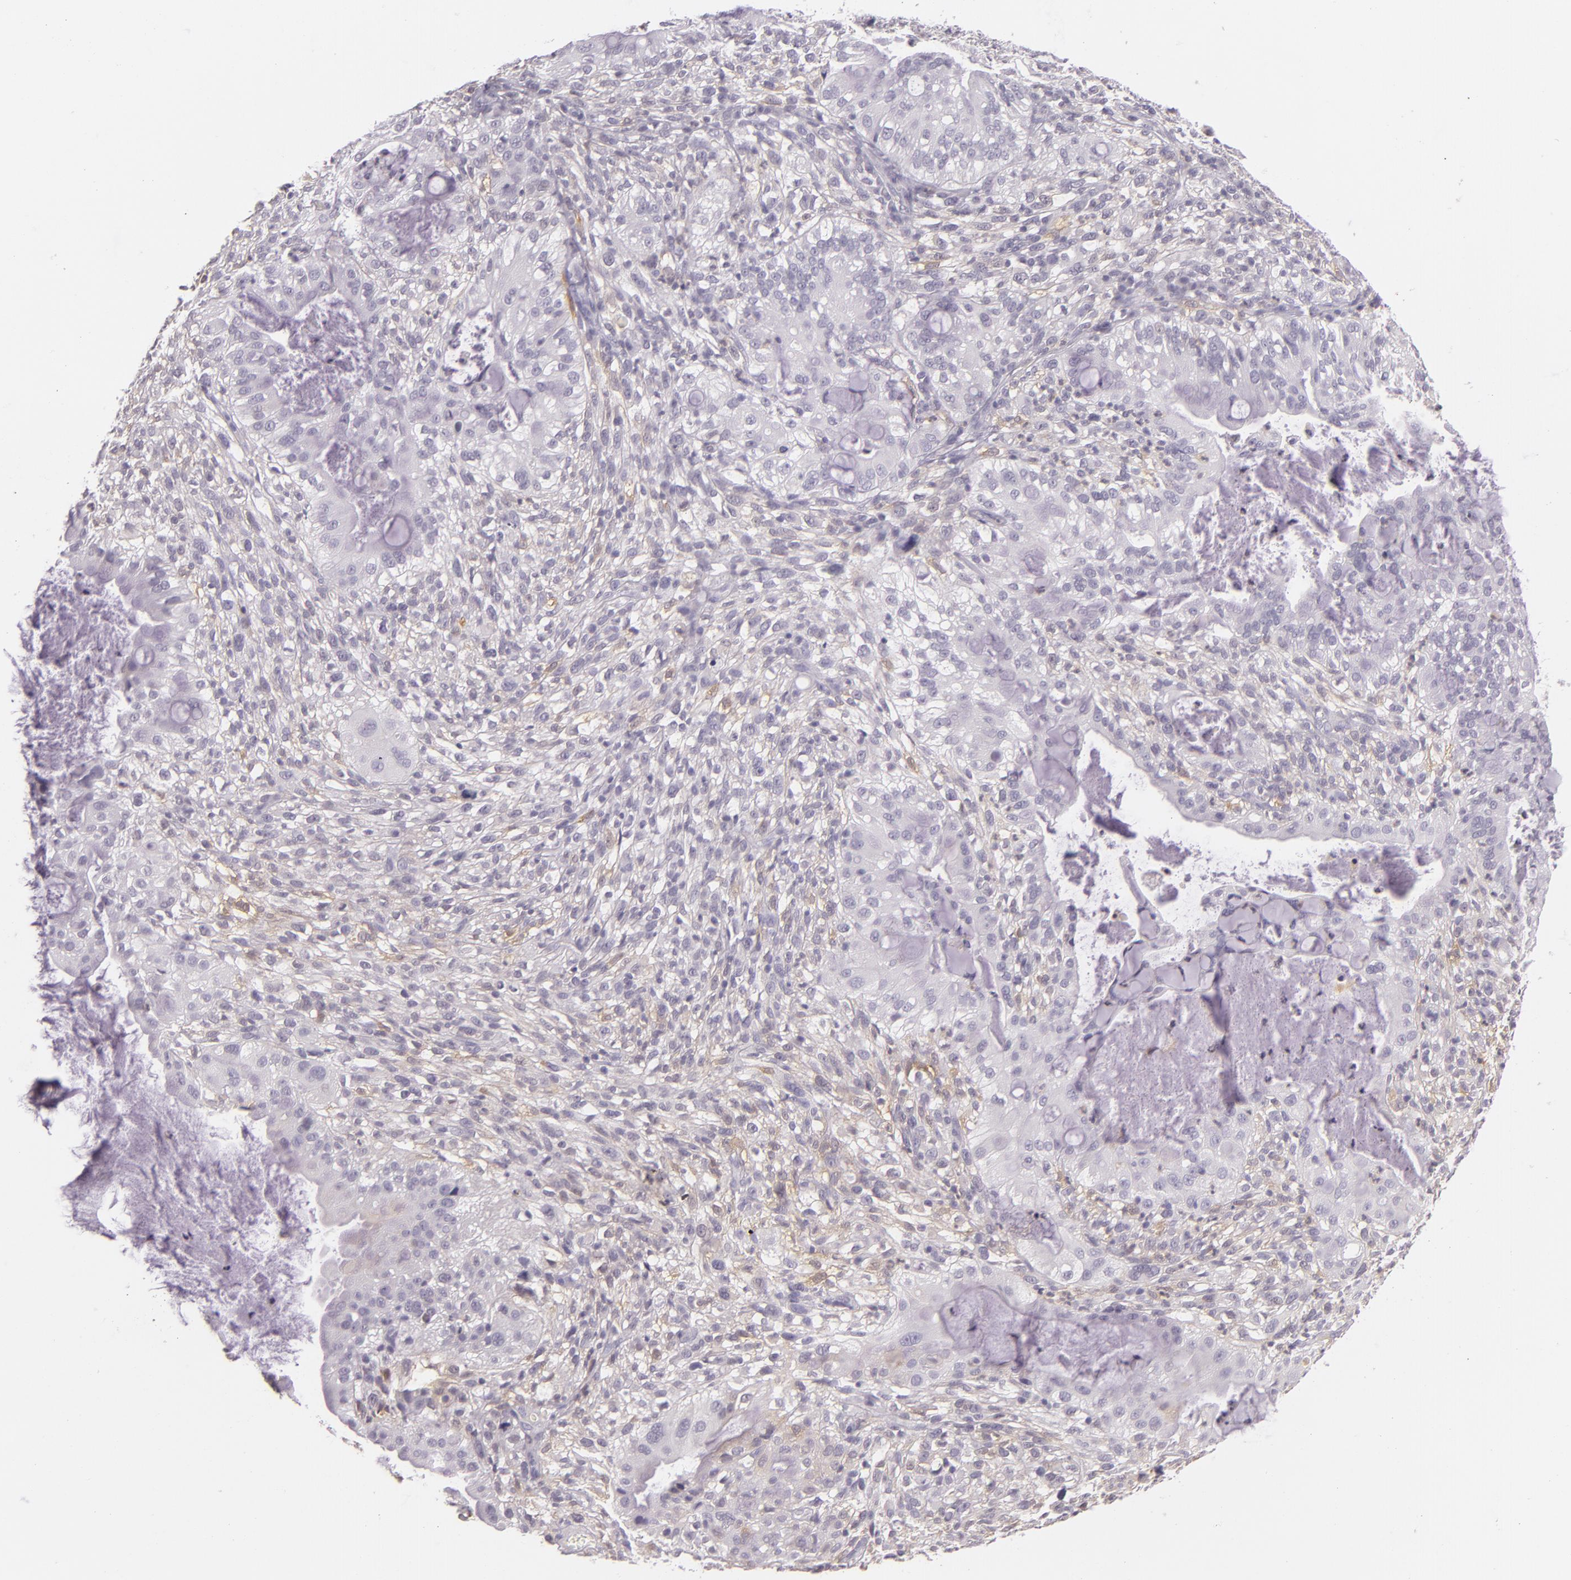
{"staining": {"intensity": "negative", "quantity": "none", "location": "none"}, "tissue": "cervical cancer", "cell_type": "Tumor cells", "image_type": "cancer", "snomed": [{"axis": "morphology", "description": "Adenocarcinoma, NOS"}, {"axis": "topography", "description": "Cervix"}], "caption": "This is an immunohistochemistry micrograph of adenocarcinoma (cervical). There is no positivity in tumor cells.", "gene": "CBS", "patient": {"sex": "female", "age": 41}}